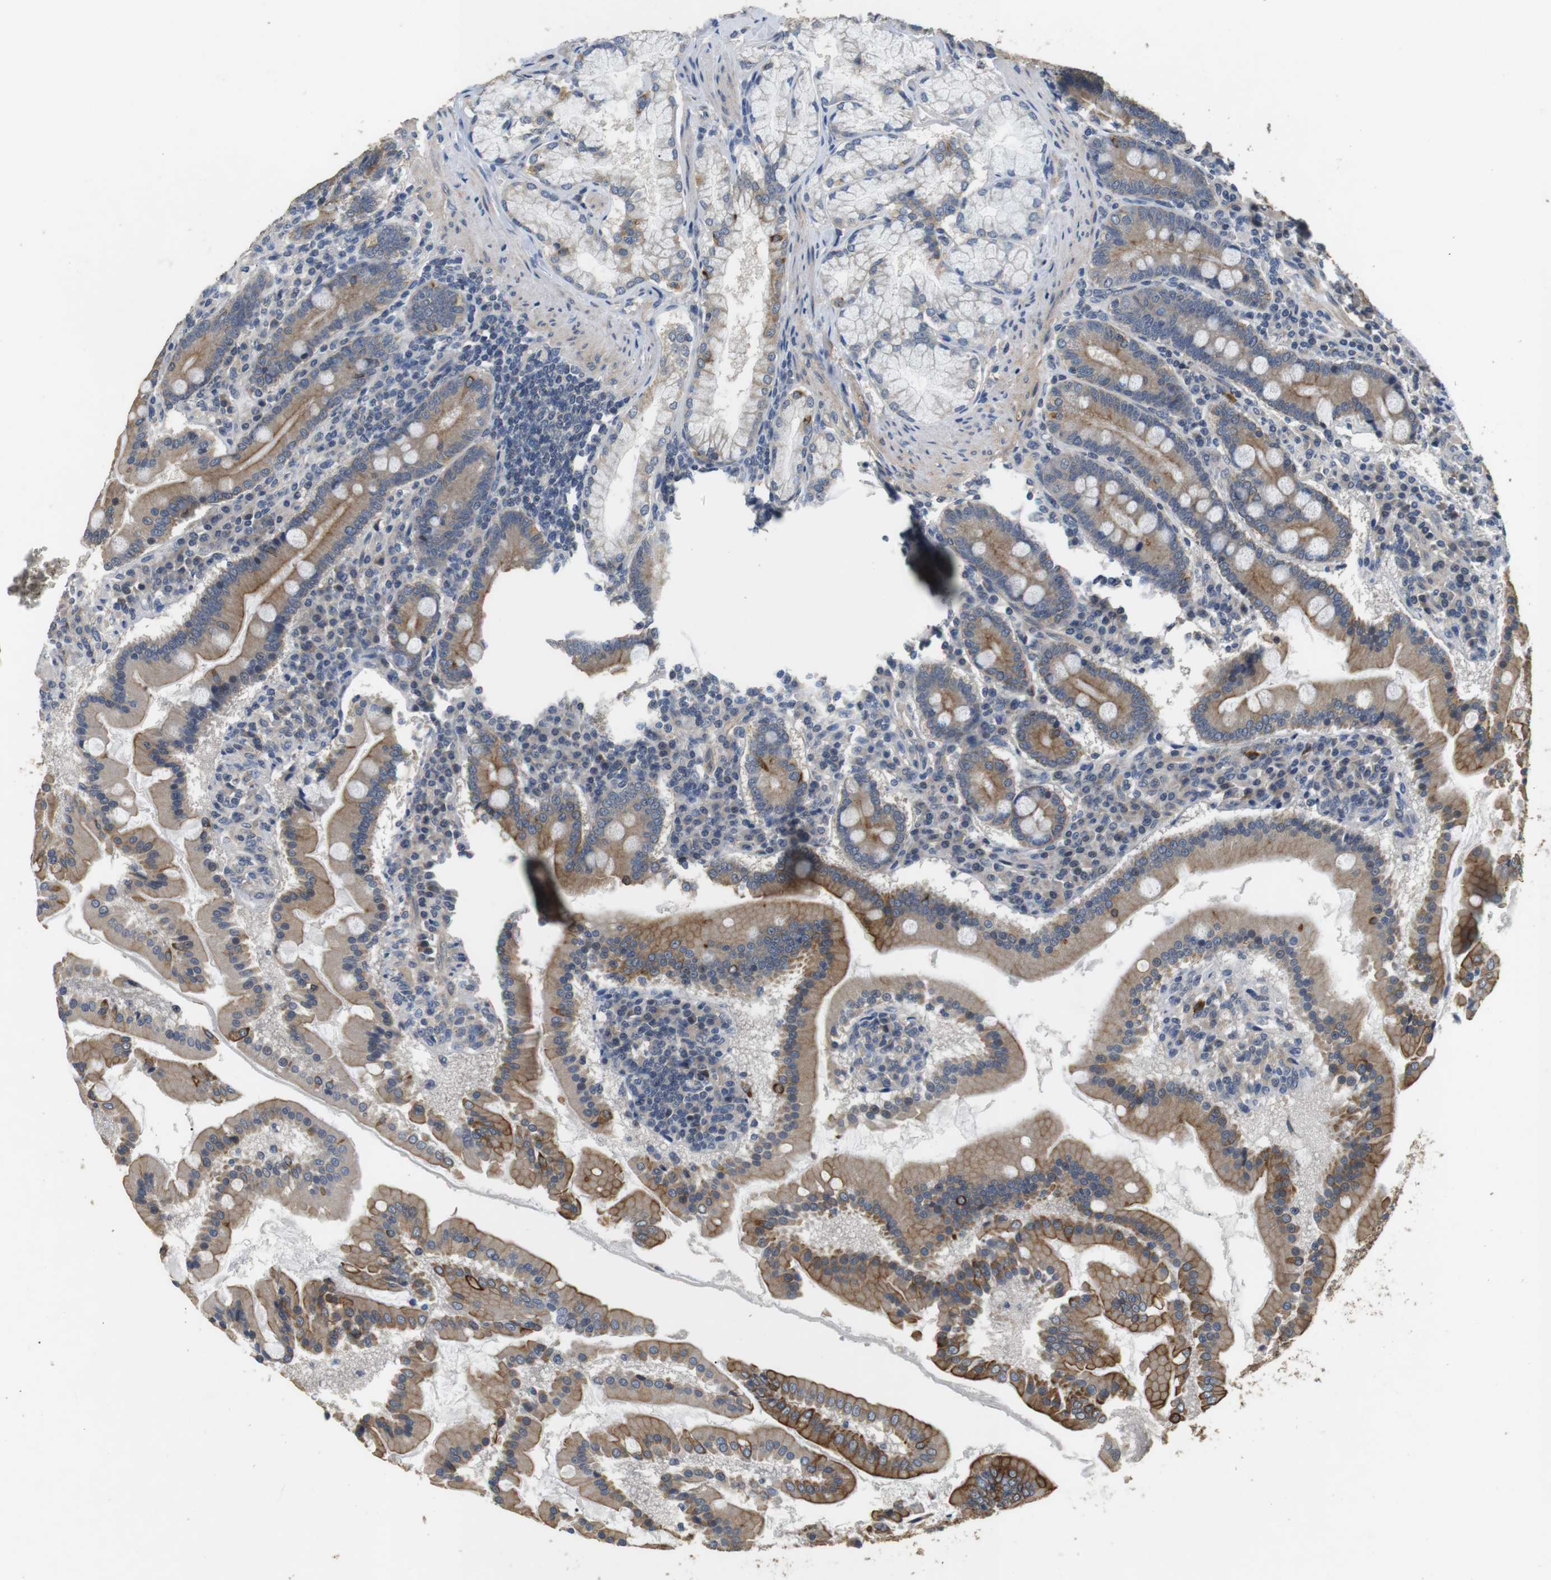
{"staining": {"intensity": "moderate", "quantity": ">75%", "location": "cytoplasmic/membranous"}, "tissue": "duodenum", "cell_type": "Glandular cells", "image_type": "normal", "snomed": [{"axis": "morphology", "description": "Normal tissue, NOS"}, {"axis": "topography", "description": "Duodenum"}], "caption": "IHC image of unremarkable duodenum stained for a protein (brown), which displays medium levels of moderate cytoplasmic/membranous positivity in about >75% of glandular cells.", "gene": "ADGRL3", "patient": {"sex": "male", "age": 50}}